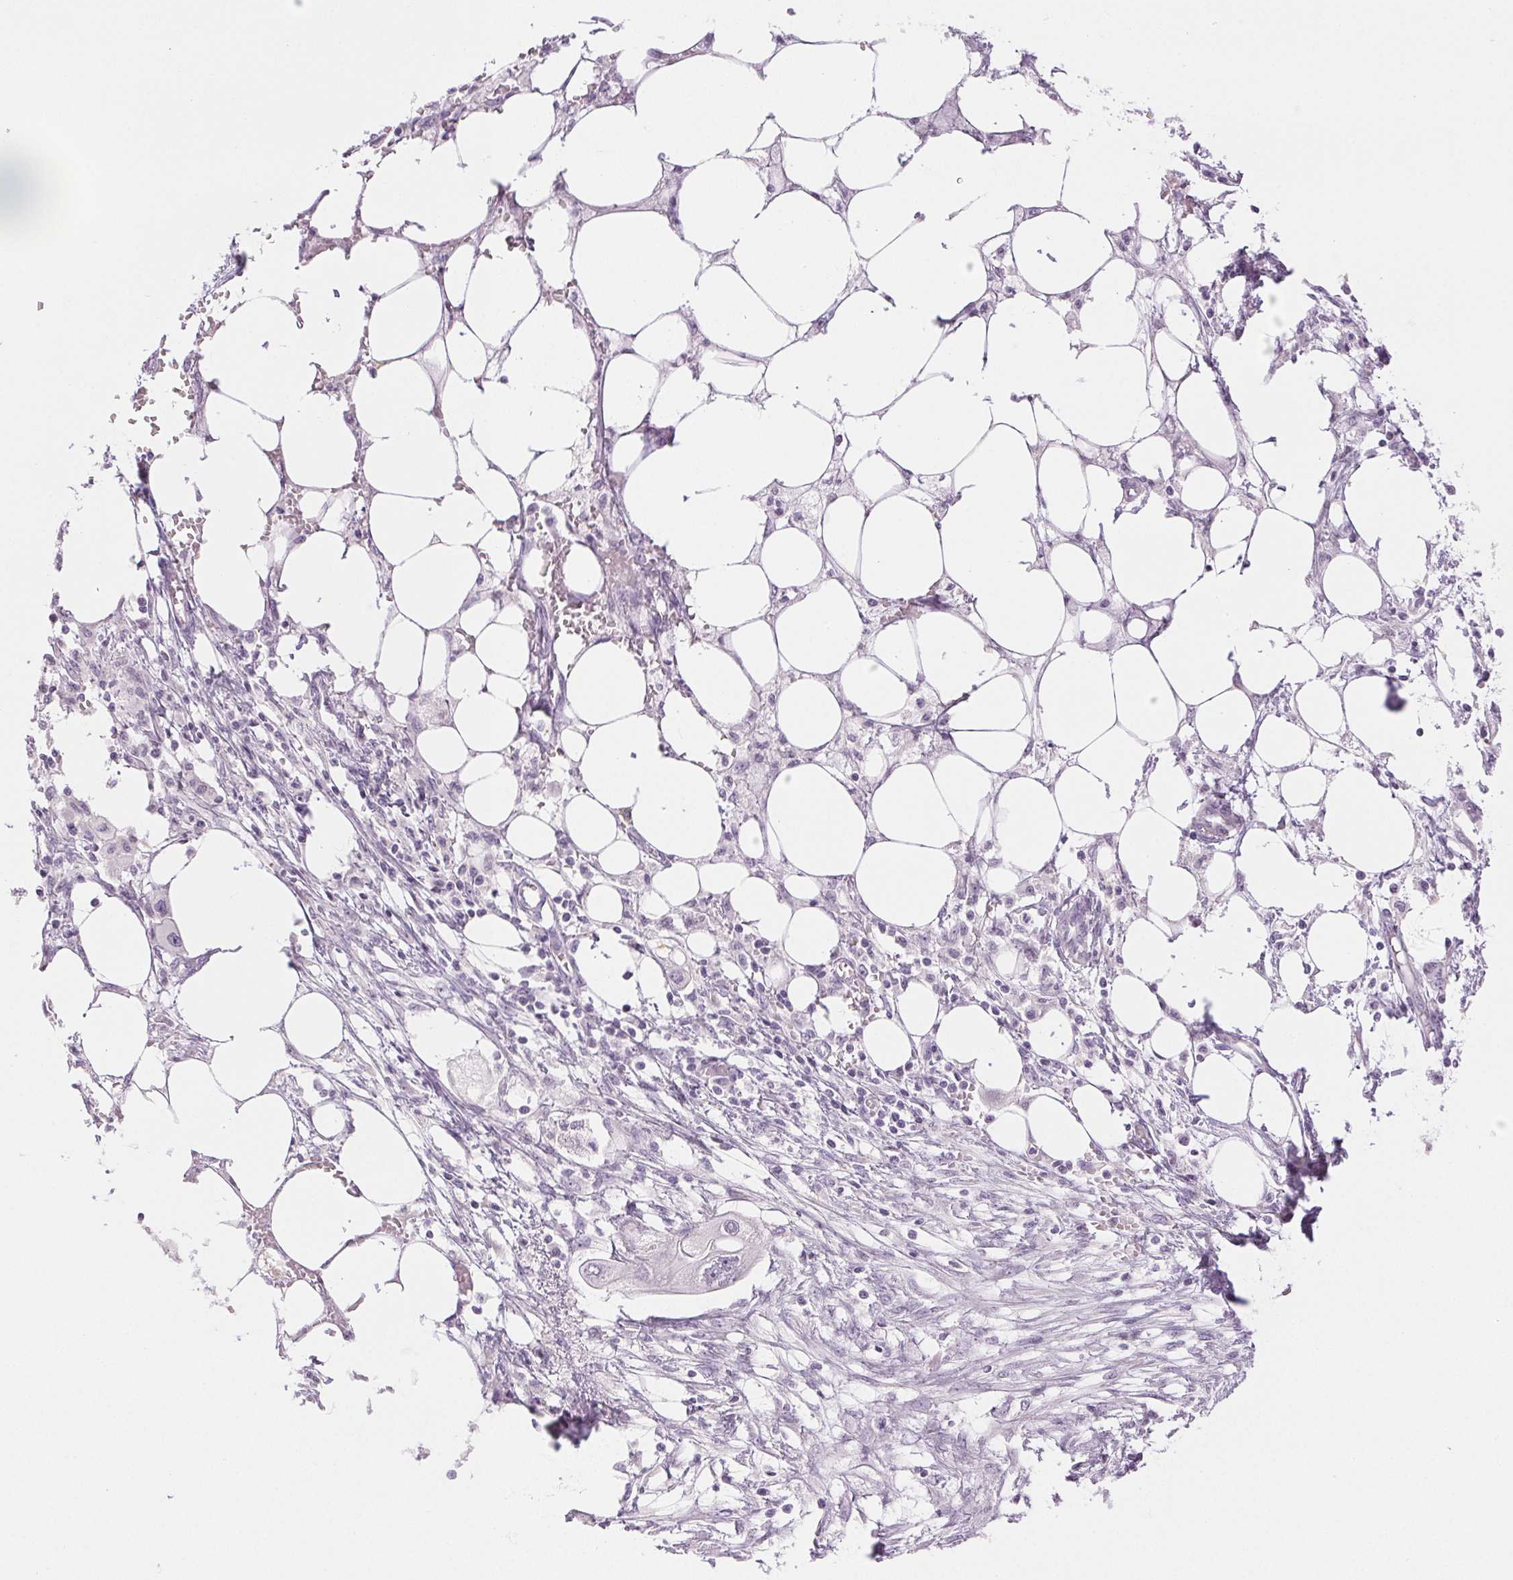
{"staining": {"intensity": "negative", "quantity": "none", "location": "none"}, "tissue": "endometrial cancer", "cell_type": "Tumor cells", "image_type": "cancer", "snomed": [{"axis": "morphology", "description": "Adenocarcinoma, NOS"}, {"axis": "morphology", "description": "Adenocarcinoma, metastatic, NOS"}, {"axis": "topography", "description": "Adipose tissue"}, {"axis": "topography", "description": "Endometrium"}], "caption": "IHC of human endometrial metastatic adenocarcinoma displays no positivity in tumor cells.", "gene": "SLC5A2", "patient": {"sex": "female", "age": 67}}